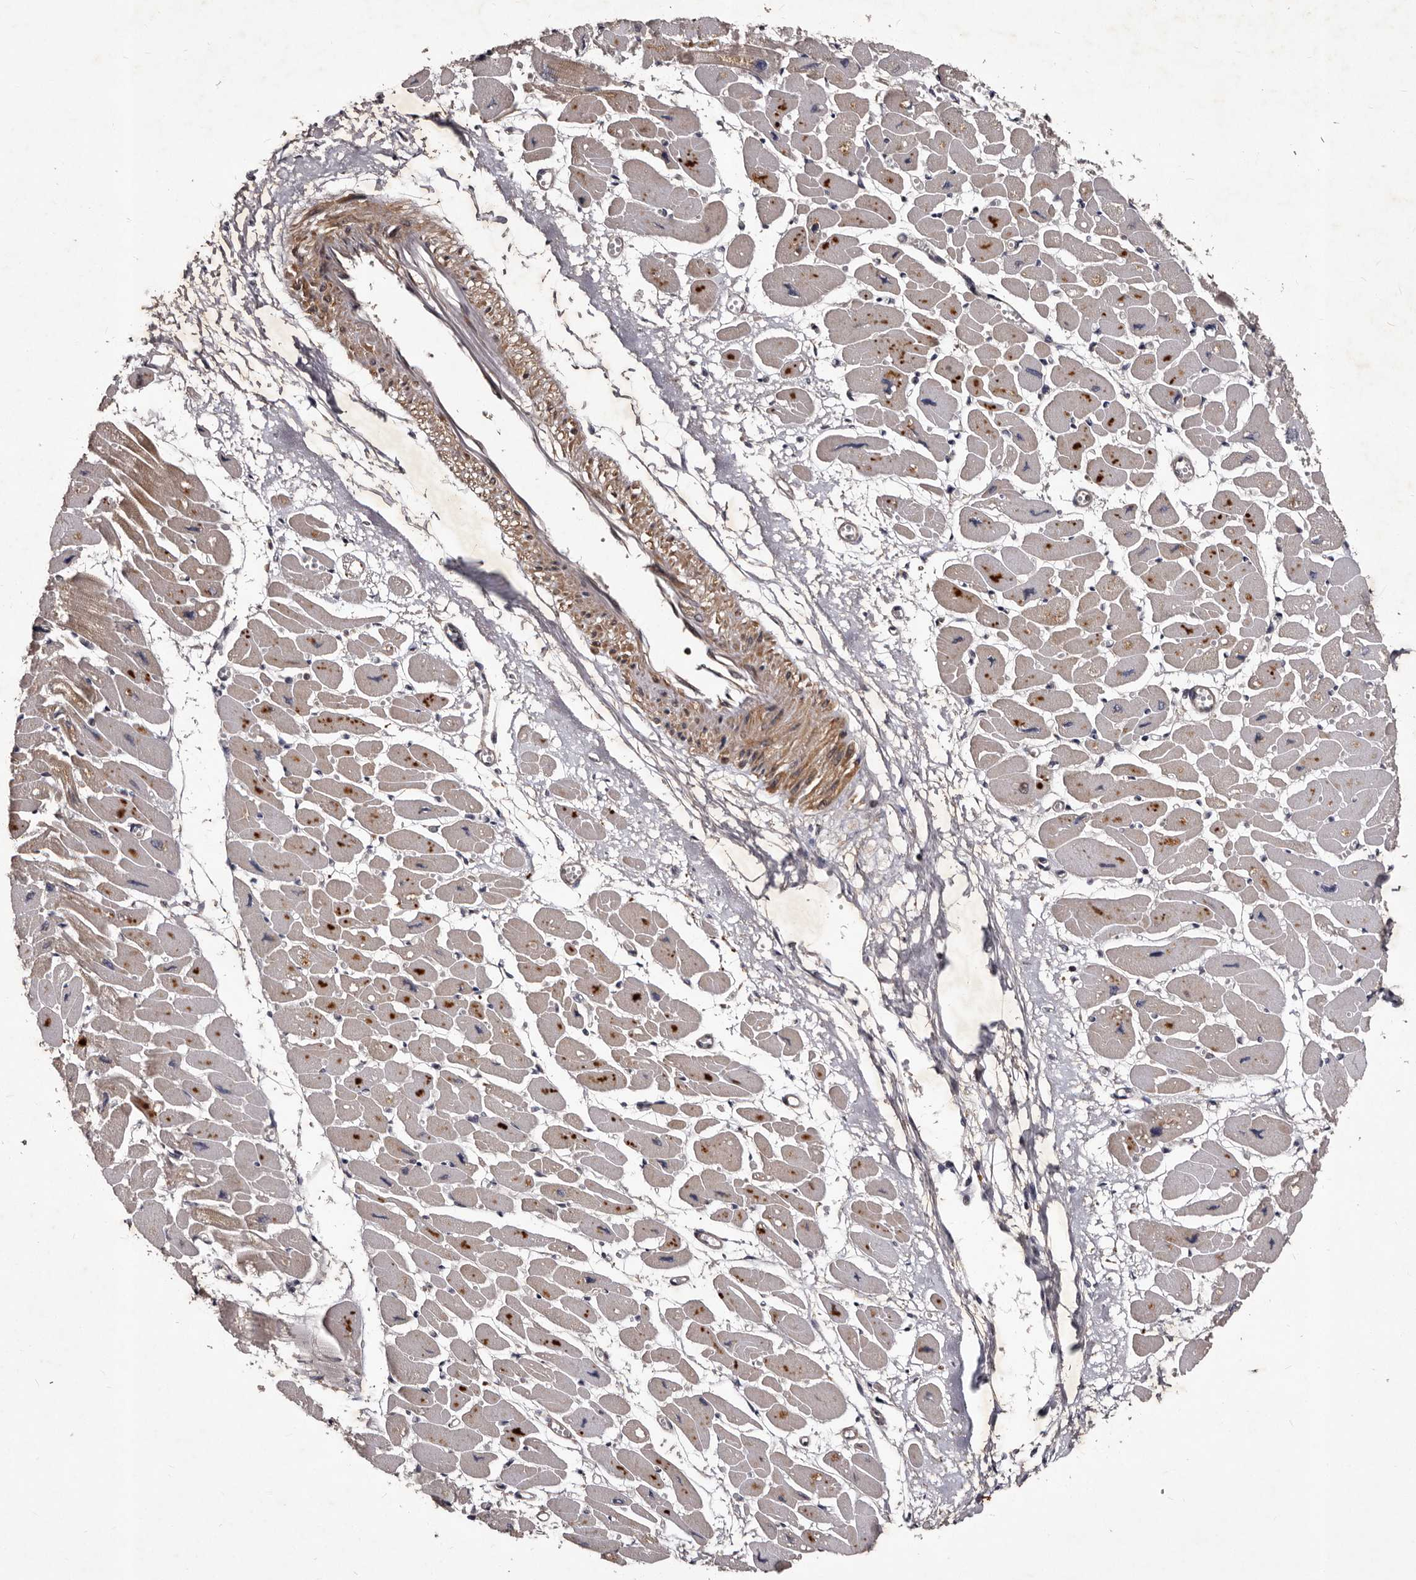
{"staining": {"intensity": "moderate", "quantity": ">75%", "location": "cytoplasmic/membranous"}, "tissue": "heart muscle", "cell_type": "Cardiomyocytes", "image_type": "normal", "snomed": [{"axis": "morphology", "description": "Normal tissue, NOS"}, {"axis": "topography", "description": "Heart"}], "caption": "Immunohistochemistry of benign human heart muscle displays medium levels of moderate cytoplasmic/membranous staining in approximately >75% of cardiomyocytes.", "gene": "MKRN3", "patient": {"sex": "female", "age": 54}}